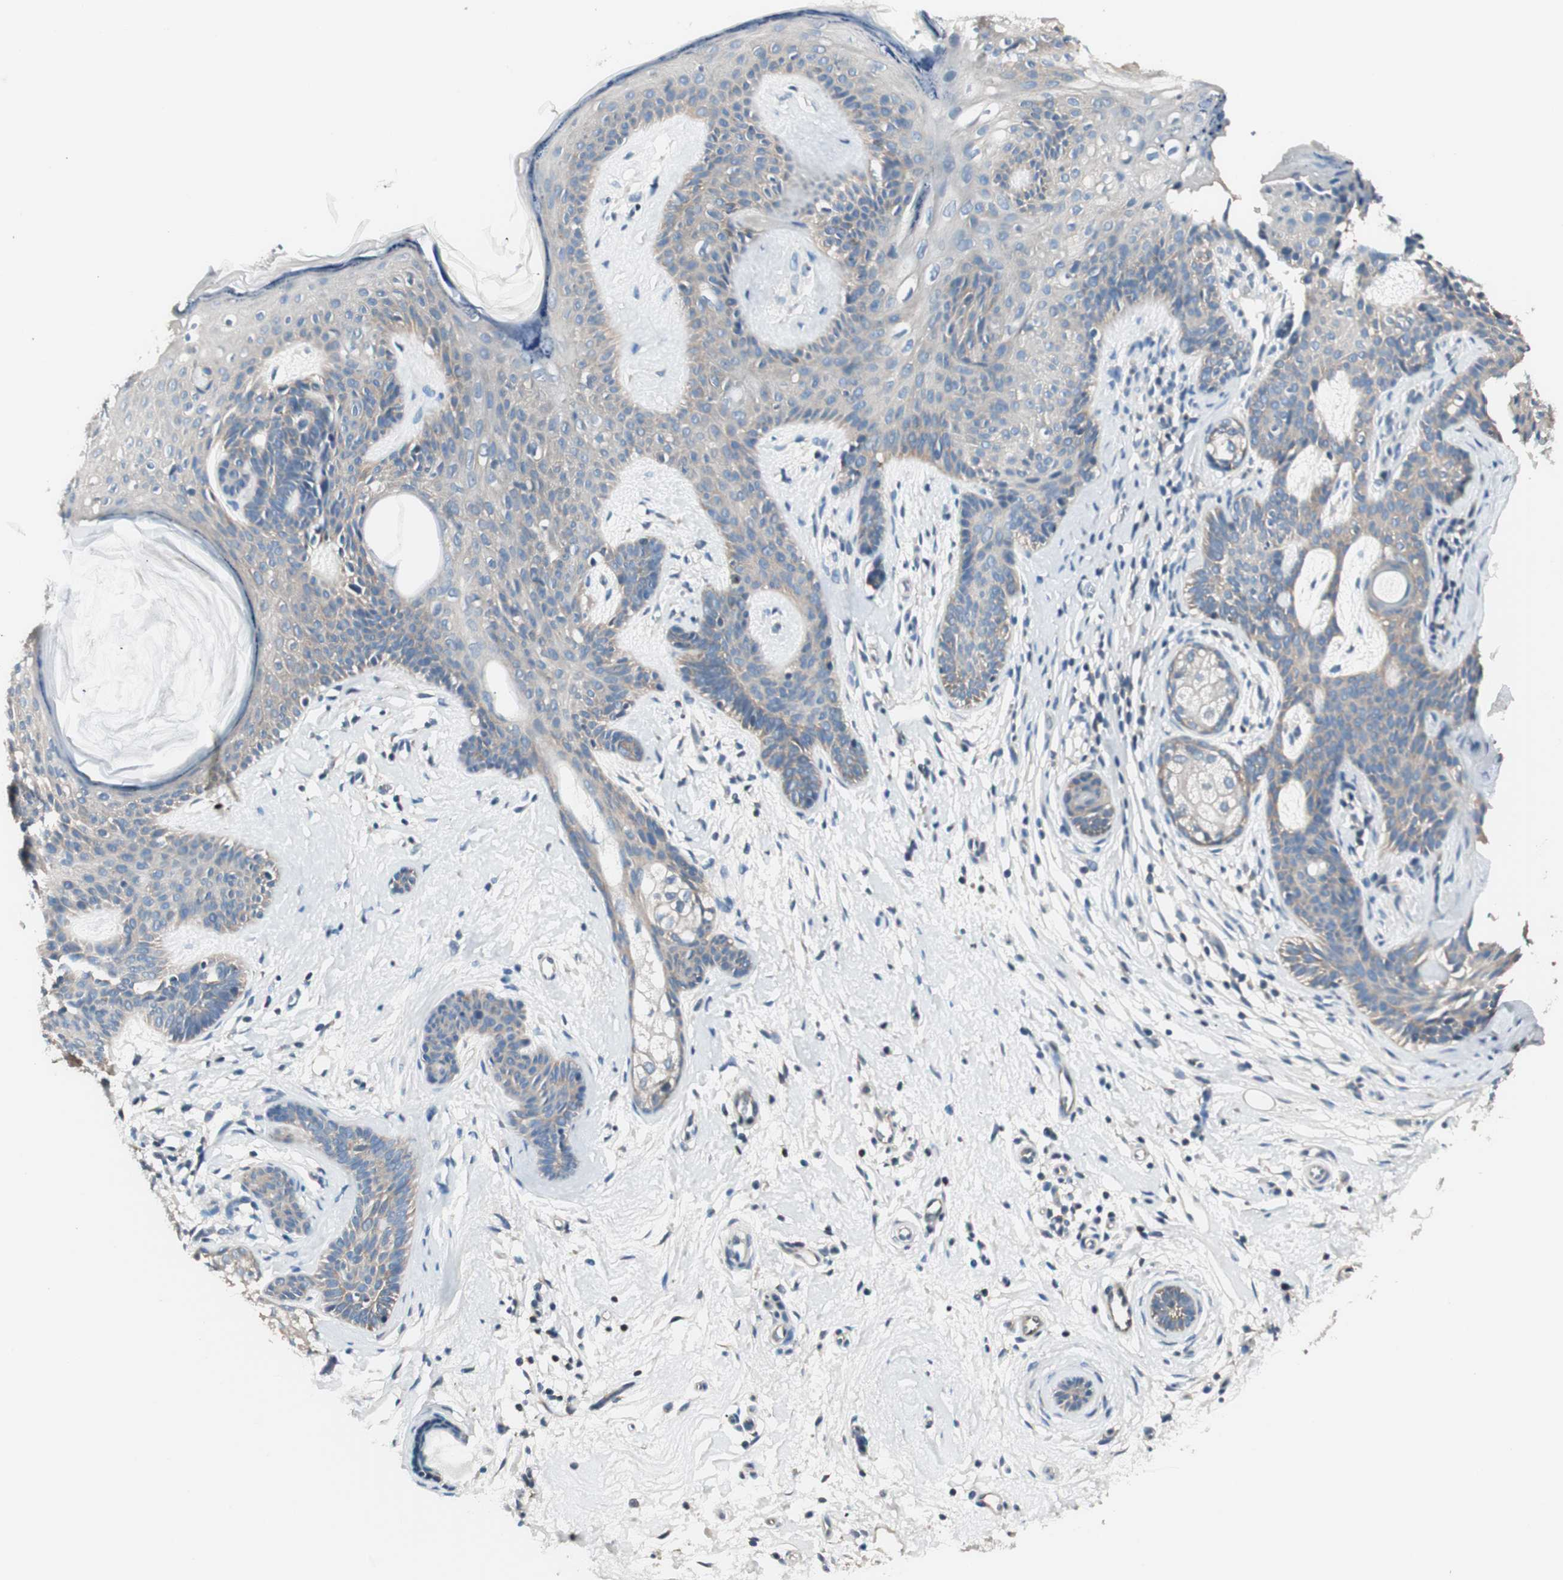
{"staining": {"intensity": "weak", "quantity": "25%-75%", "location": "cytoplasmic/membranous"}, "tissue": "skin cancer", "cell_type": "Tumor cells", "image_type": "cancer", "snomed": [{"axis": "morphology", "description": "Developmental malformation"}, {"axis": "morphology", "description": "Basal cell carcinoma"}, {"axis": "topography", "description": "Skin"}], "caption": "The histopathology image exhibits staining of basal cell carcinoma (skin), revealing weak cytoplasmic/membranous protein expression (brown color) within tumor cells. (Stains: DAB (3,3'-diaminobenzidine) in brown, nuclei in blue, Microscopy: brightfield microscopy at high magnification).", "gene": "RAD54B", "patient": {"sex": "female", "age": 62}}